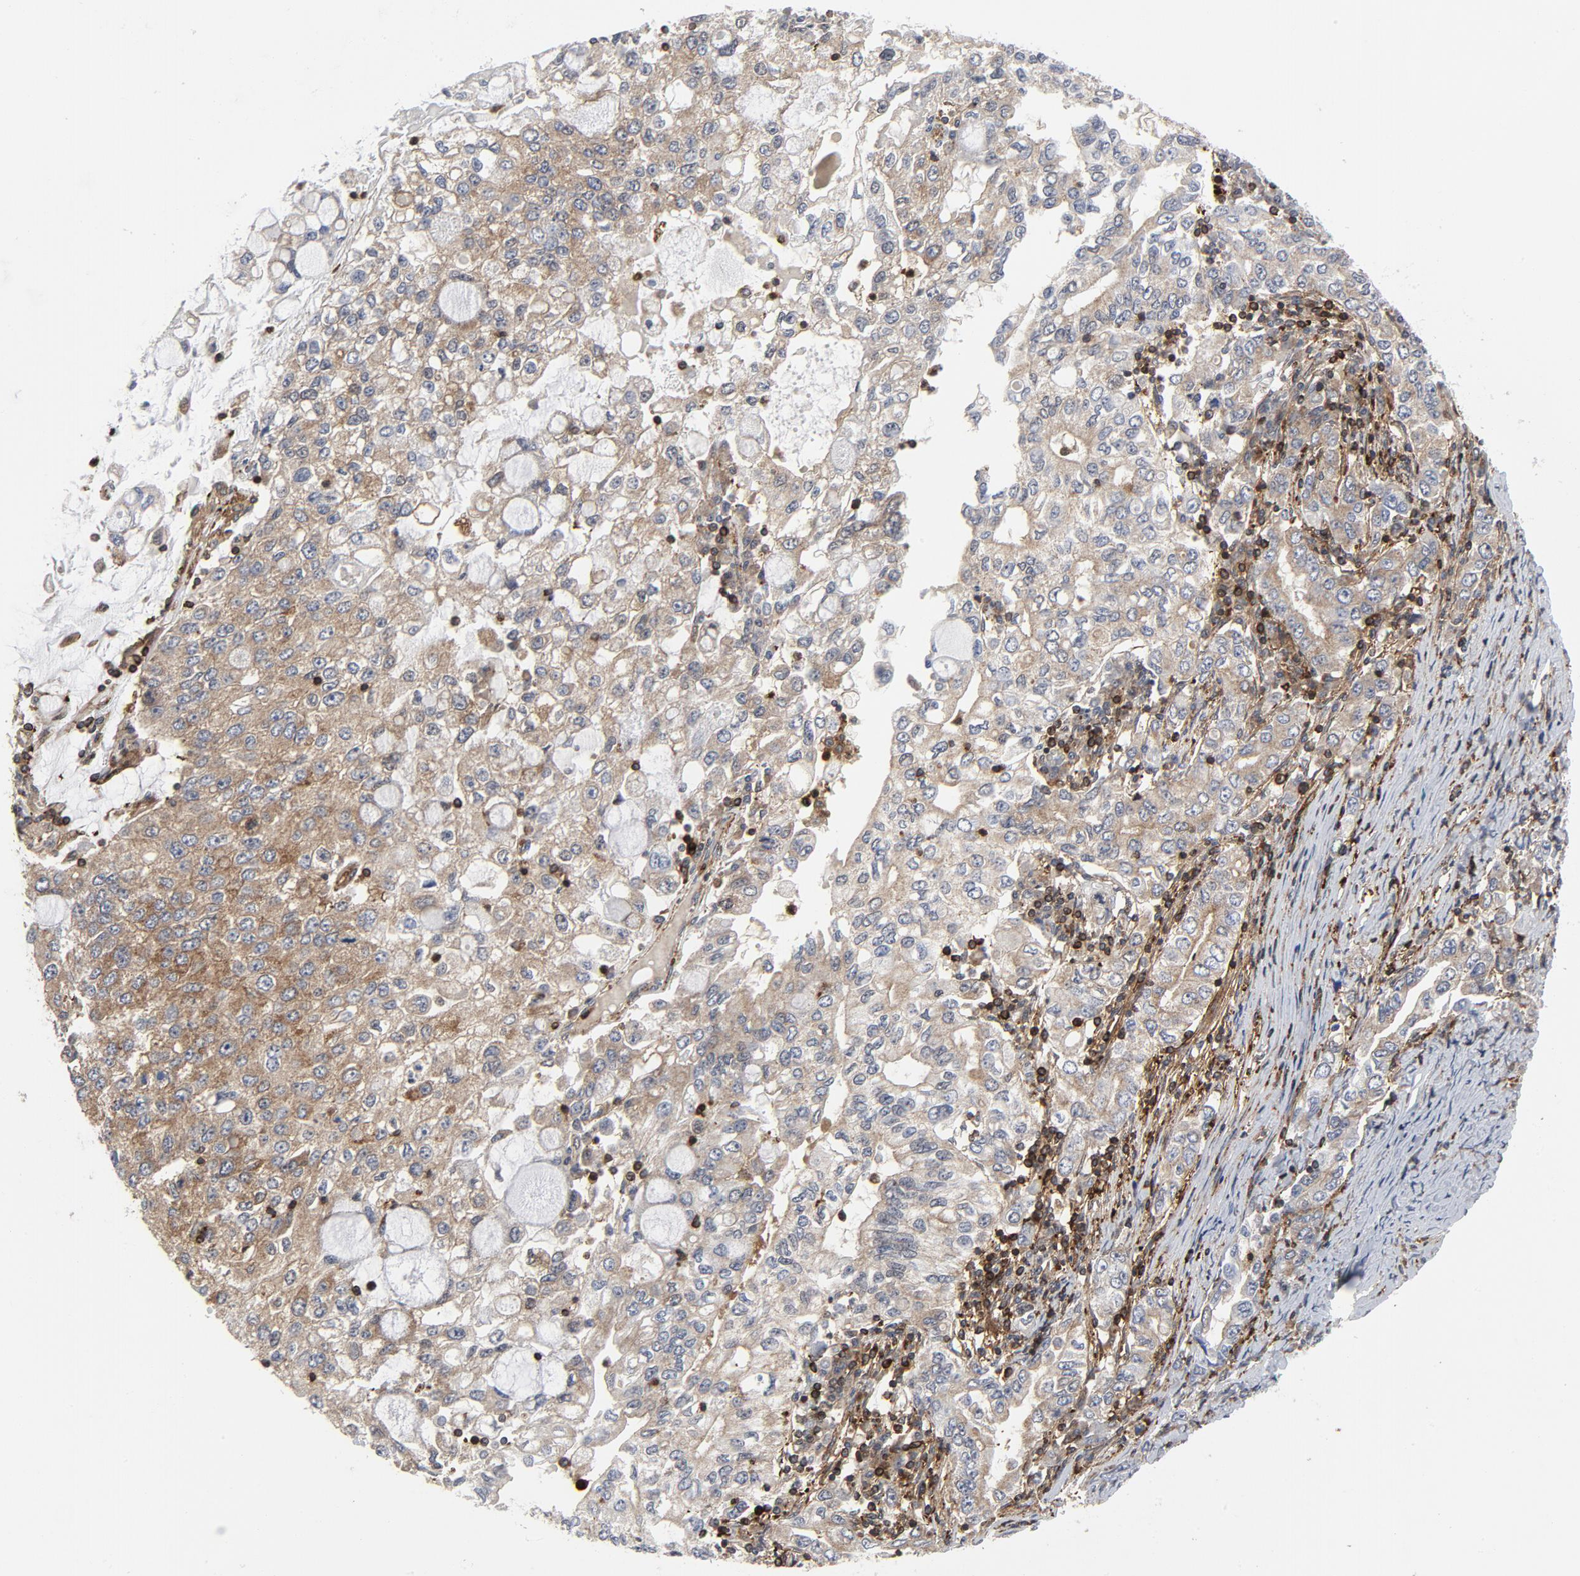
{"staining": {"intensity": "moderate", "quantity": ">75%", "location": "cytoplasmic/membranous"}, "tissue": "stomach cancer", "cell_type": "Tumor cells", "image_type": "cancer", "snomed": [{"axis": "morphology", "description": "Adenocarcinoma, NOS"}, {"axis": "topography", "description": "Stomach, lower"}], "caption": "Stomach cancer (adenocarcinoma) was stained to show a protein in brown. There is medium levels of moderate cytoplasmic/membranous staining in approximately >75% of tumor cells.", "gene": "YES1", "patient": {"sex": "female", "age": 72}}